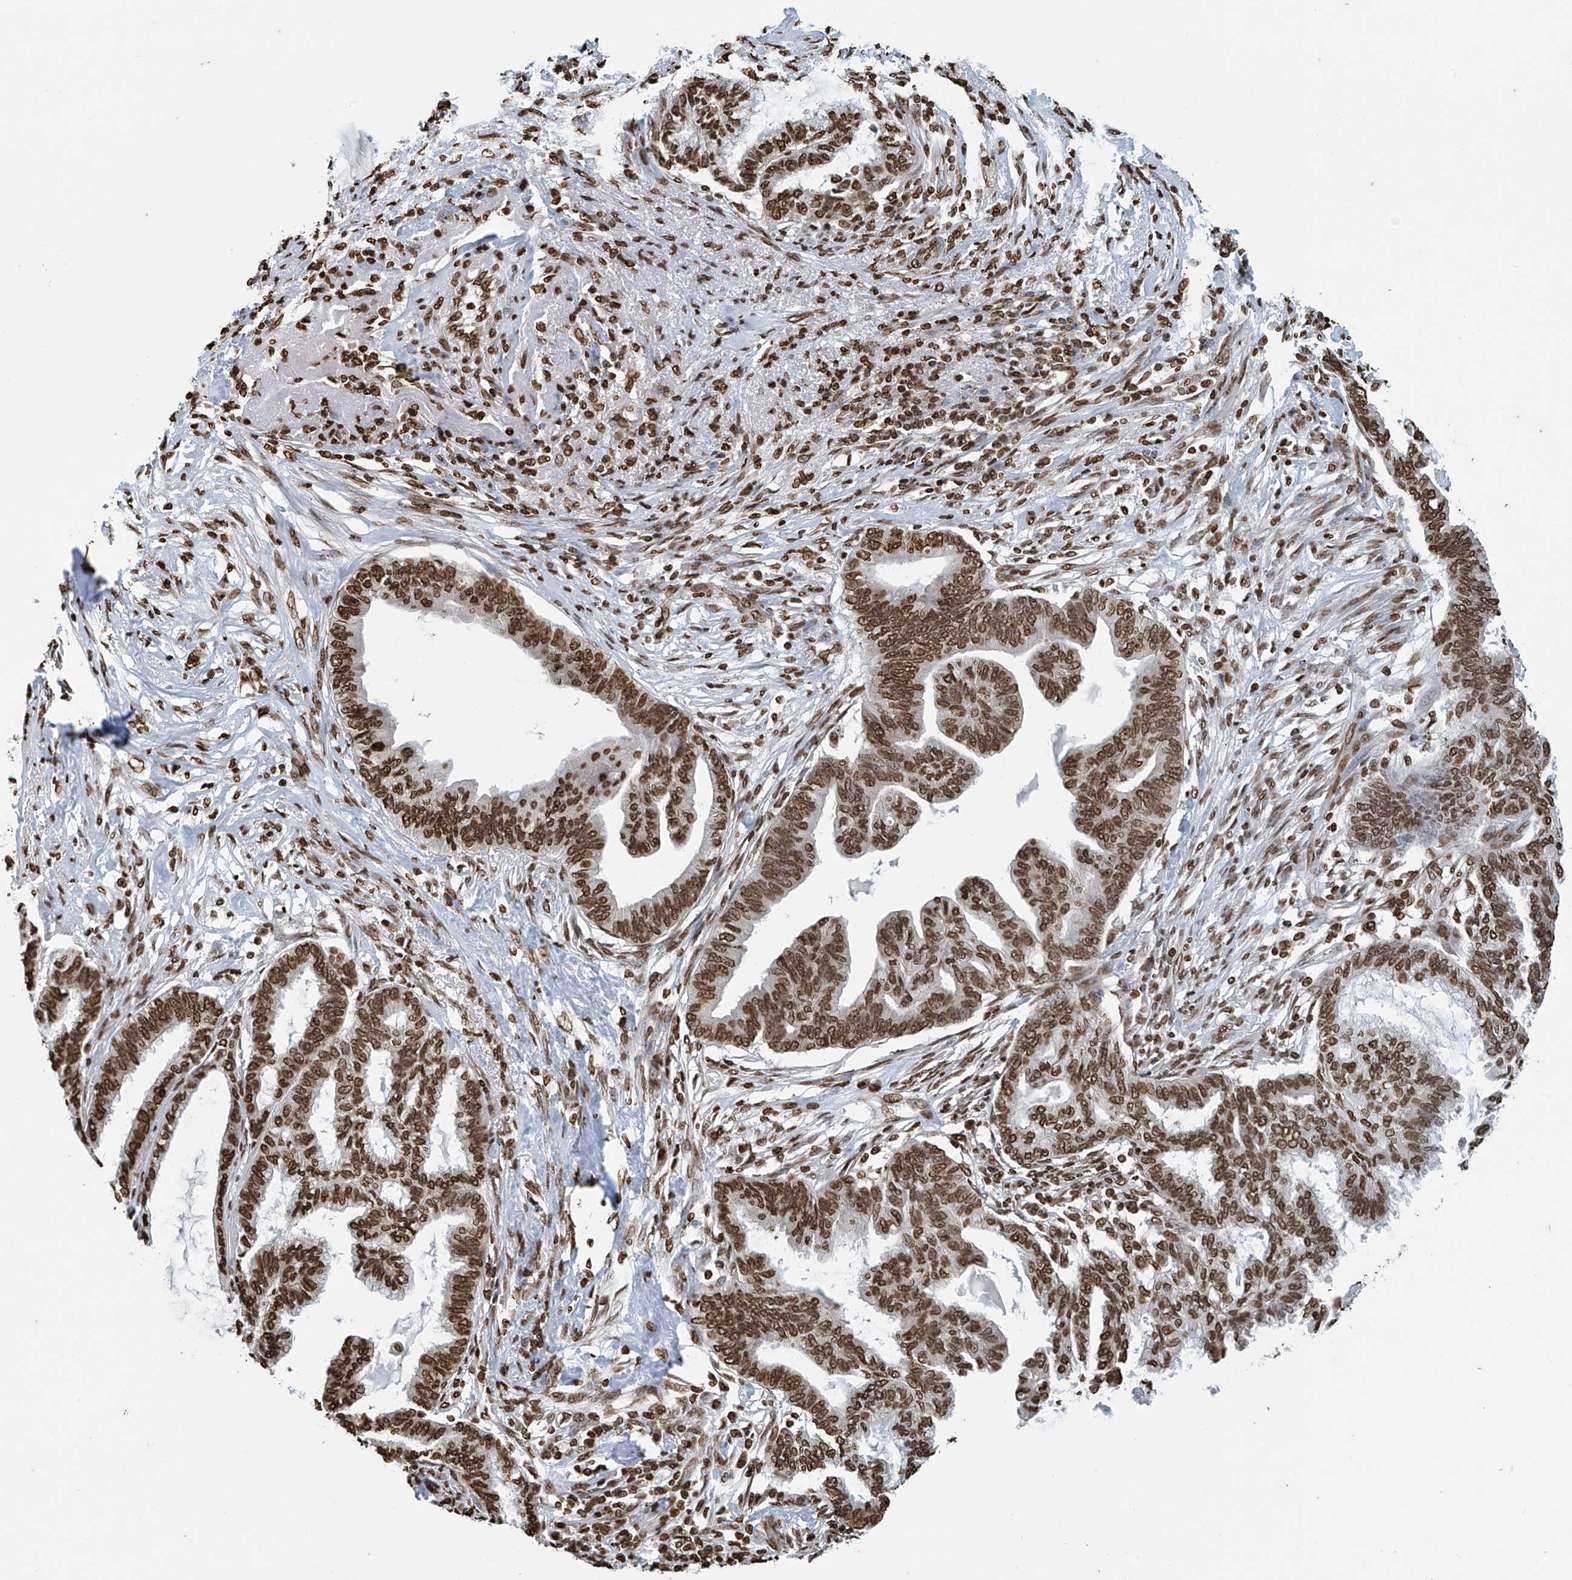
{"staining": {"intensity": "strong", "quantity": ">75%", "location": "nuclear"}, "tissue": "endometrial cancer", "cell_type": "Tumor cells", "image_type": "cancer", "snomed": [{"axis": "morphology", "description": "Adenocarcinoma, NOS"}, {"axis": "topography", "description": "Endometrium"}], "caption": "Endometrial adenocarcinoma stained for a protein (brown) exhibits strong nuclear positive staining in about >75% of tumor cells.", "gene": "DPPA2", "patient": {"sex": "female", "age": 86}}